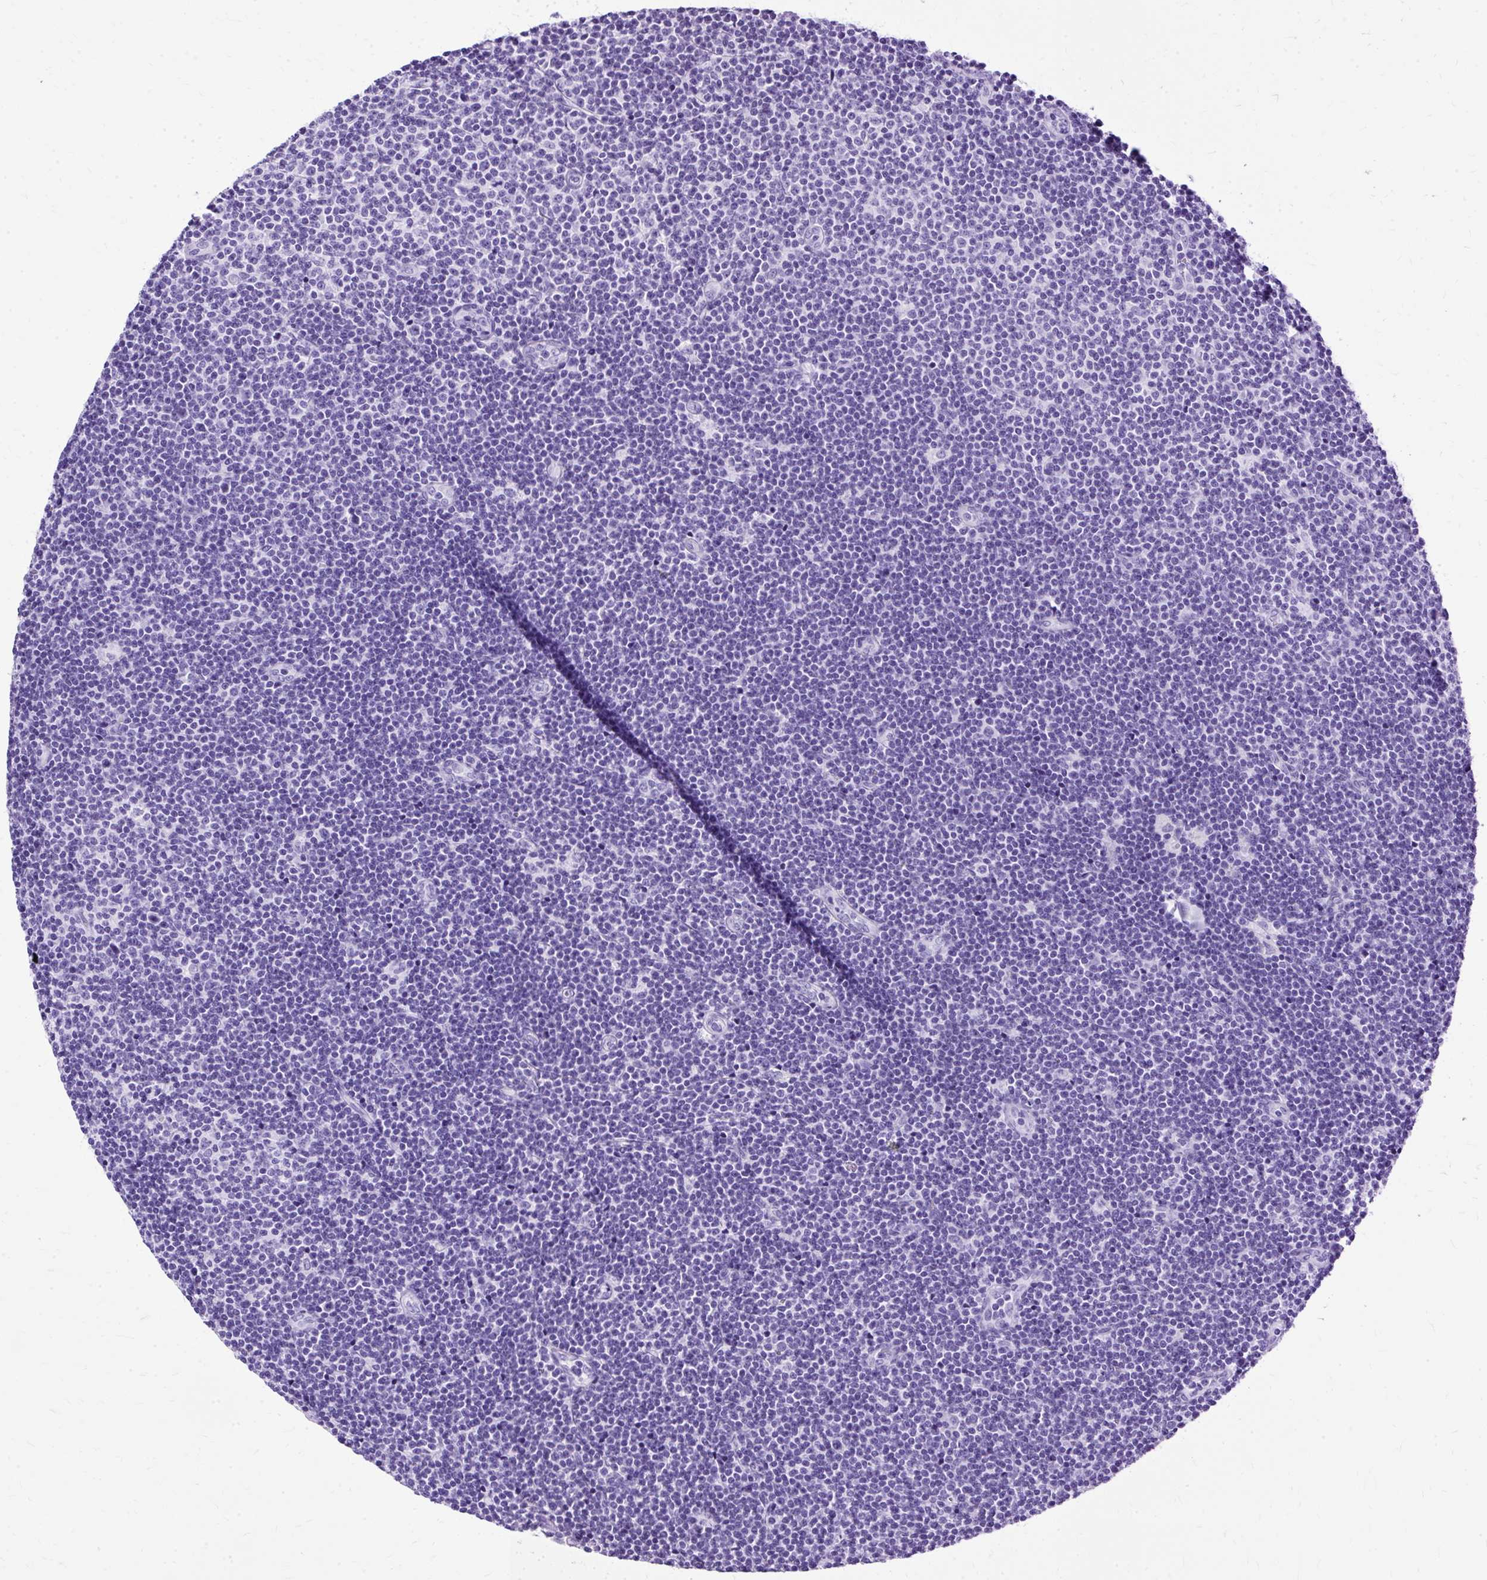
{"staining": {"intensity": "negative", "quantity": "none", "location": "none"}, "tissue": "lymphoma", "cell_type": "Tumor cells", "image_type": "cancer", "snomed": [{"axis": "morphology", "description": "Malignant lymphoma, non-Hodgkin's type, Low grade"}, {"axis": "topography", "description": "Lymph node"}], "caption": "The immunohistochemistry photomicrograph has no significant staining in tumor cells of lymphoma tissue. (DAB IHC with hematoxylin counter stain).", "gene": "SLC8A2", "patient": {"sex": "male", "age": 48}}